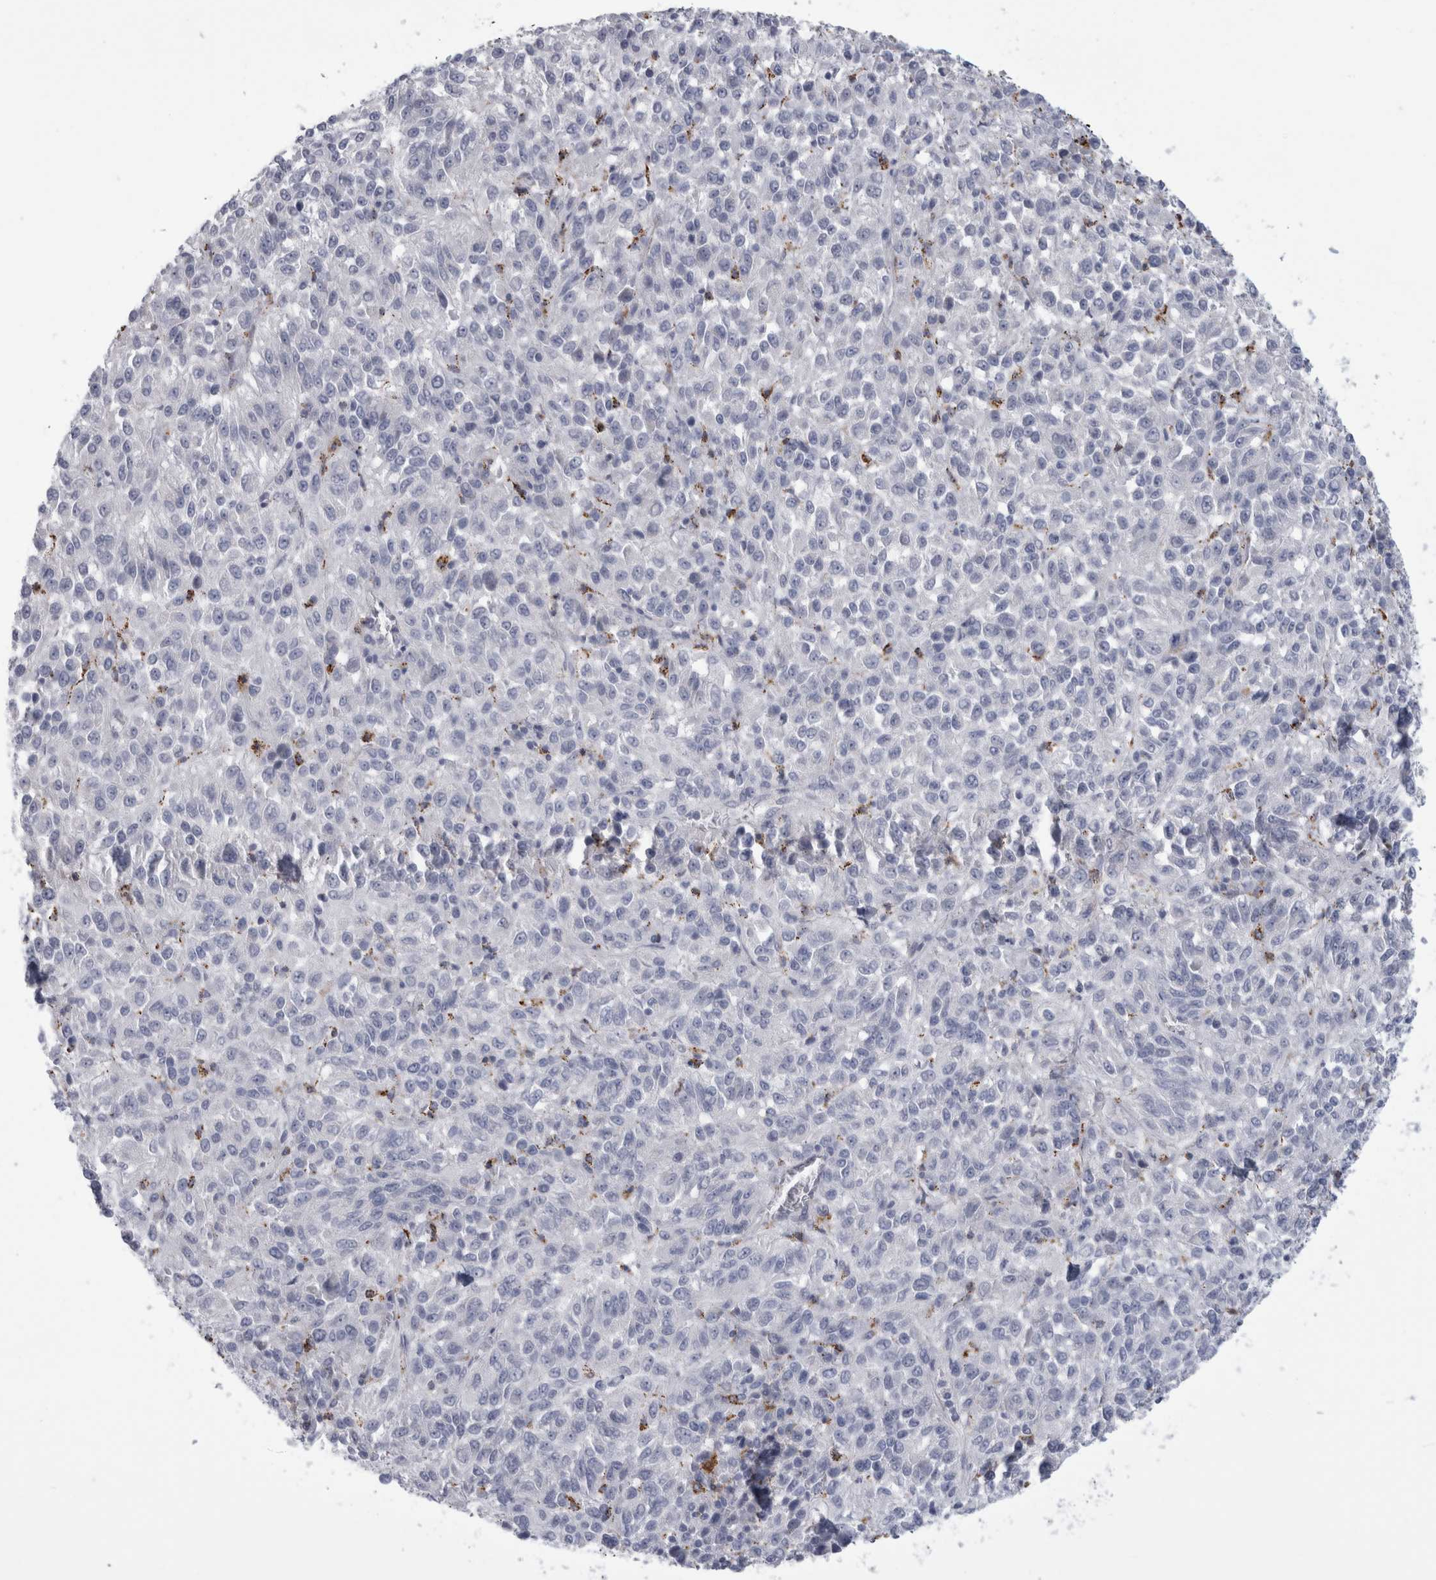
{"staining": {"intensity": "negative", "quantity": "none", "location": "none"}, "tissue": "melanoma", "cell_type": "Tumor cells", "image_type": "cancer", "snomed": [{"axis": "morphology", "description": "Malignant melanoma, Metastatic site"}, {"axis": "topography", "description": "Lung"}], "caption": "High power microscopy photomicrograph of an IHC micrograph of melanoma, revealing no significant positivity in tumor cells.", "gene": "GATM", "patient": {"sex": "male", "age": 64}}